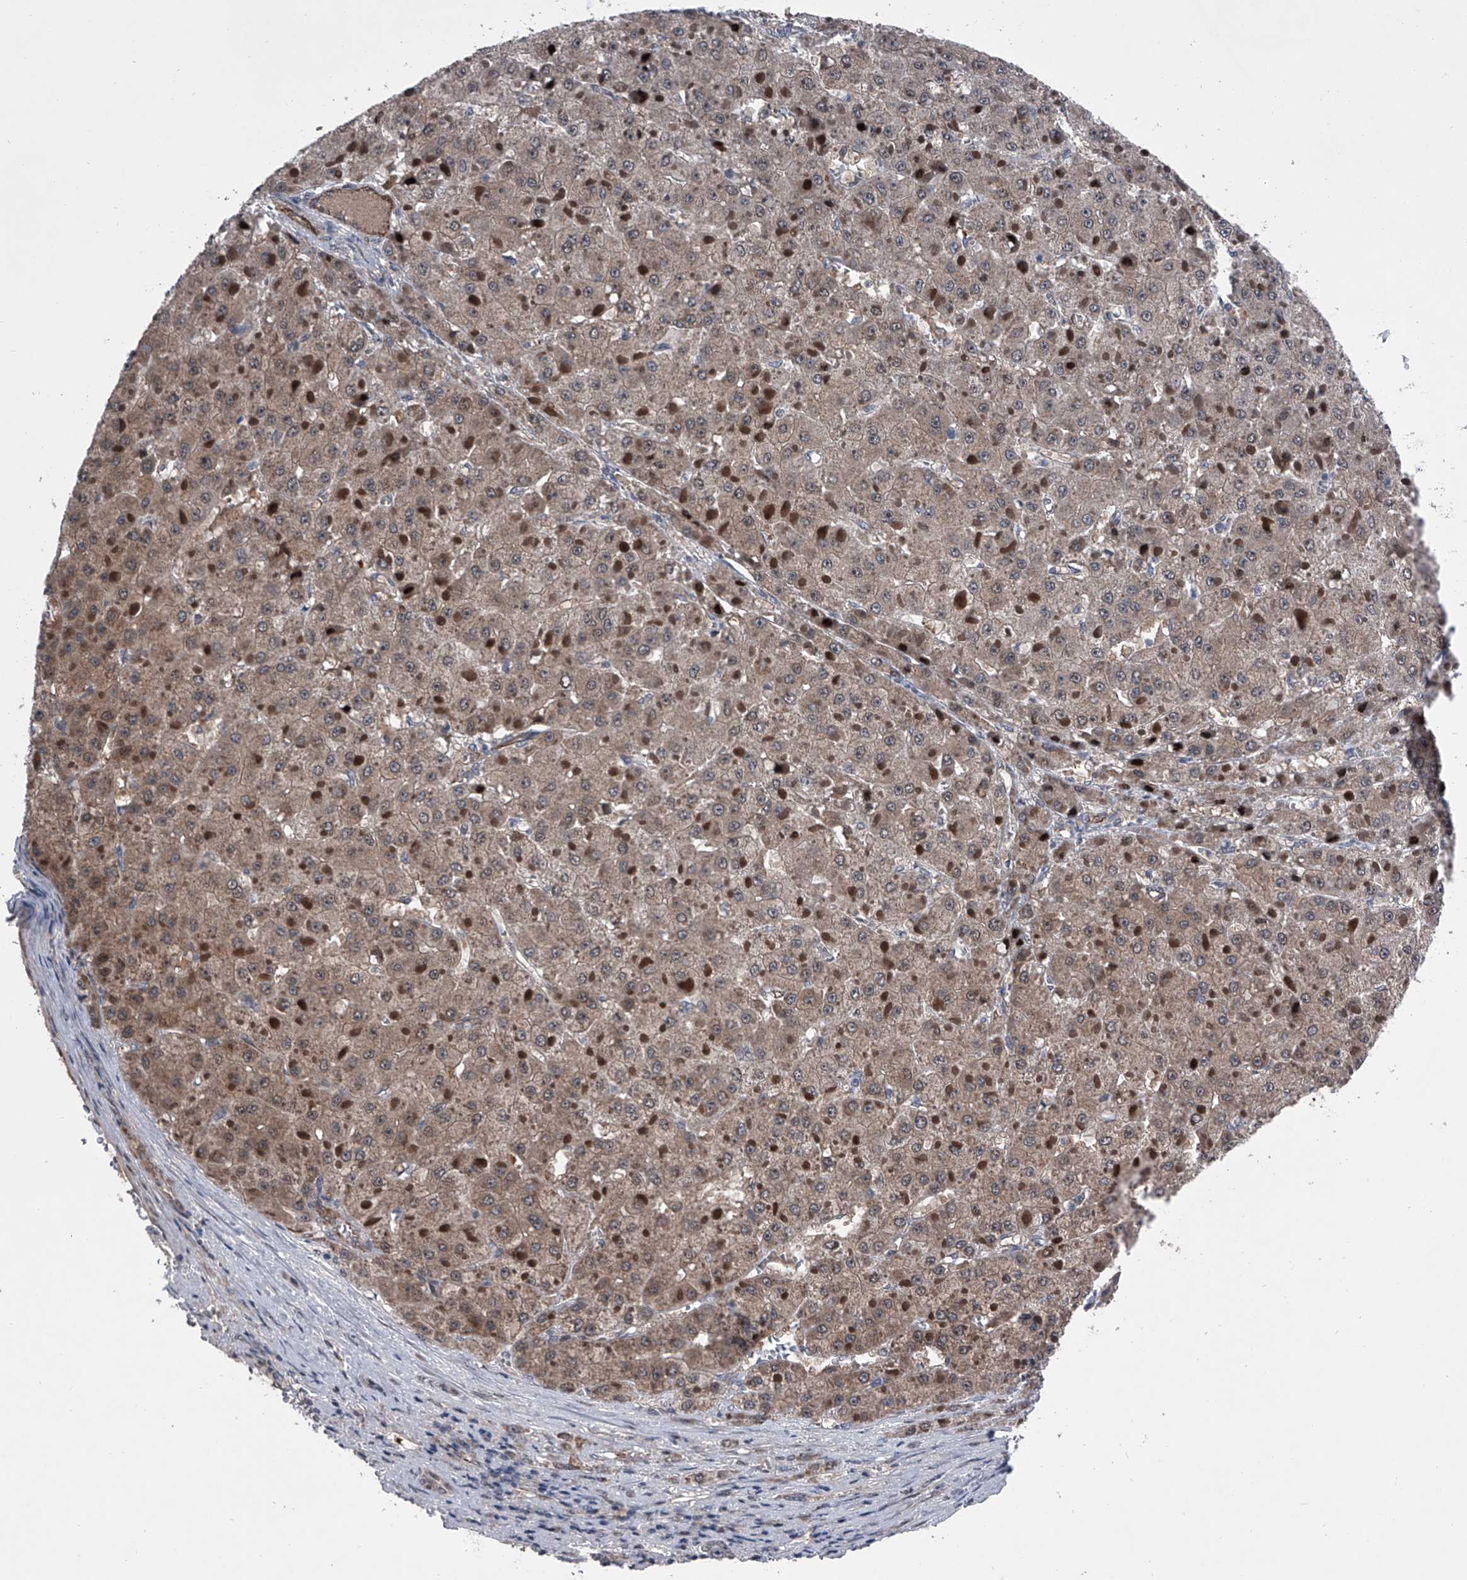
{"staining": {"intensity": "moderate", "quantity": ">75%", "location": "cytoplasmic/membranous"}, "tissue": "liver cancer", "cell_type": "Tumor cells", "image_type": "cancer", "snomed": [{"axis": "morphology", "description": "Carcinoma, Hepatocellular, NOS"}, {"axis": "topography", "description": "Liver"}], "caption": "Tumor cells reveal moderate cytoplasmic/membranous staining in approximately >75% of cells in liver cancer.", "gene": "ELK4", "patient": {"sex": "female", "age": 73}}